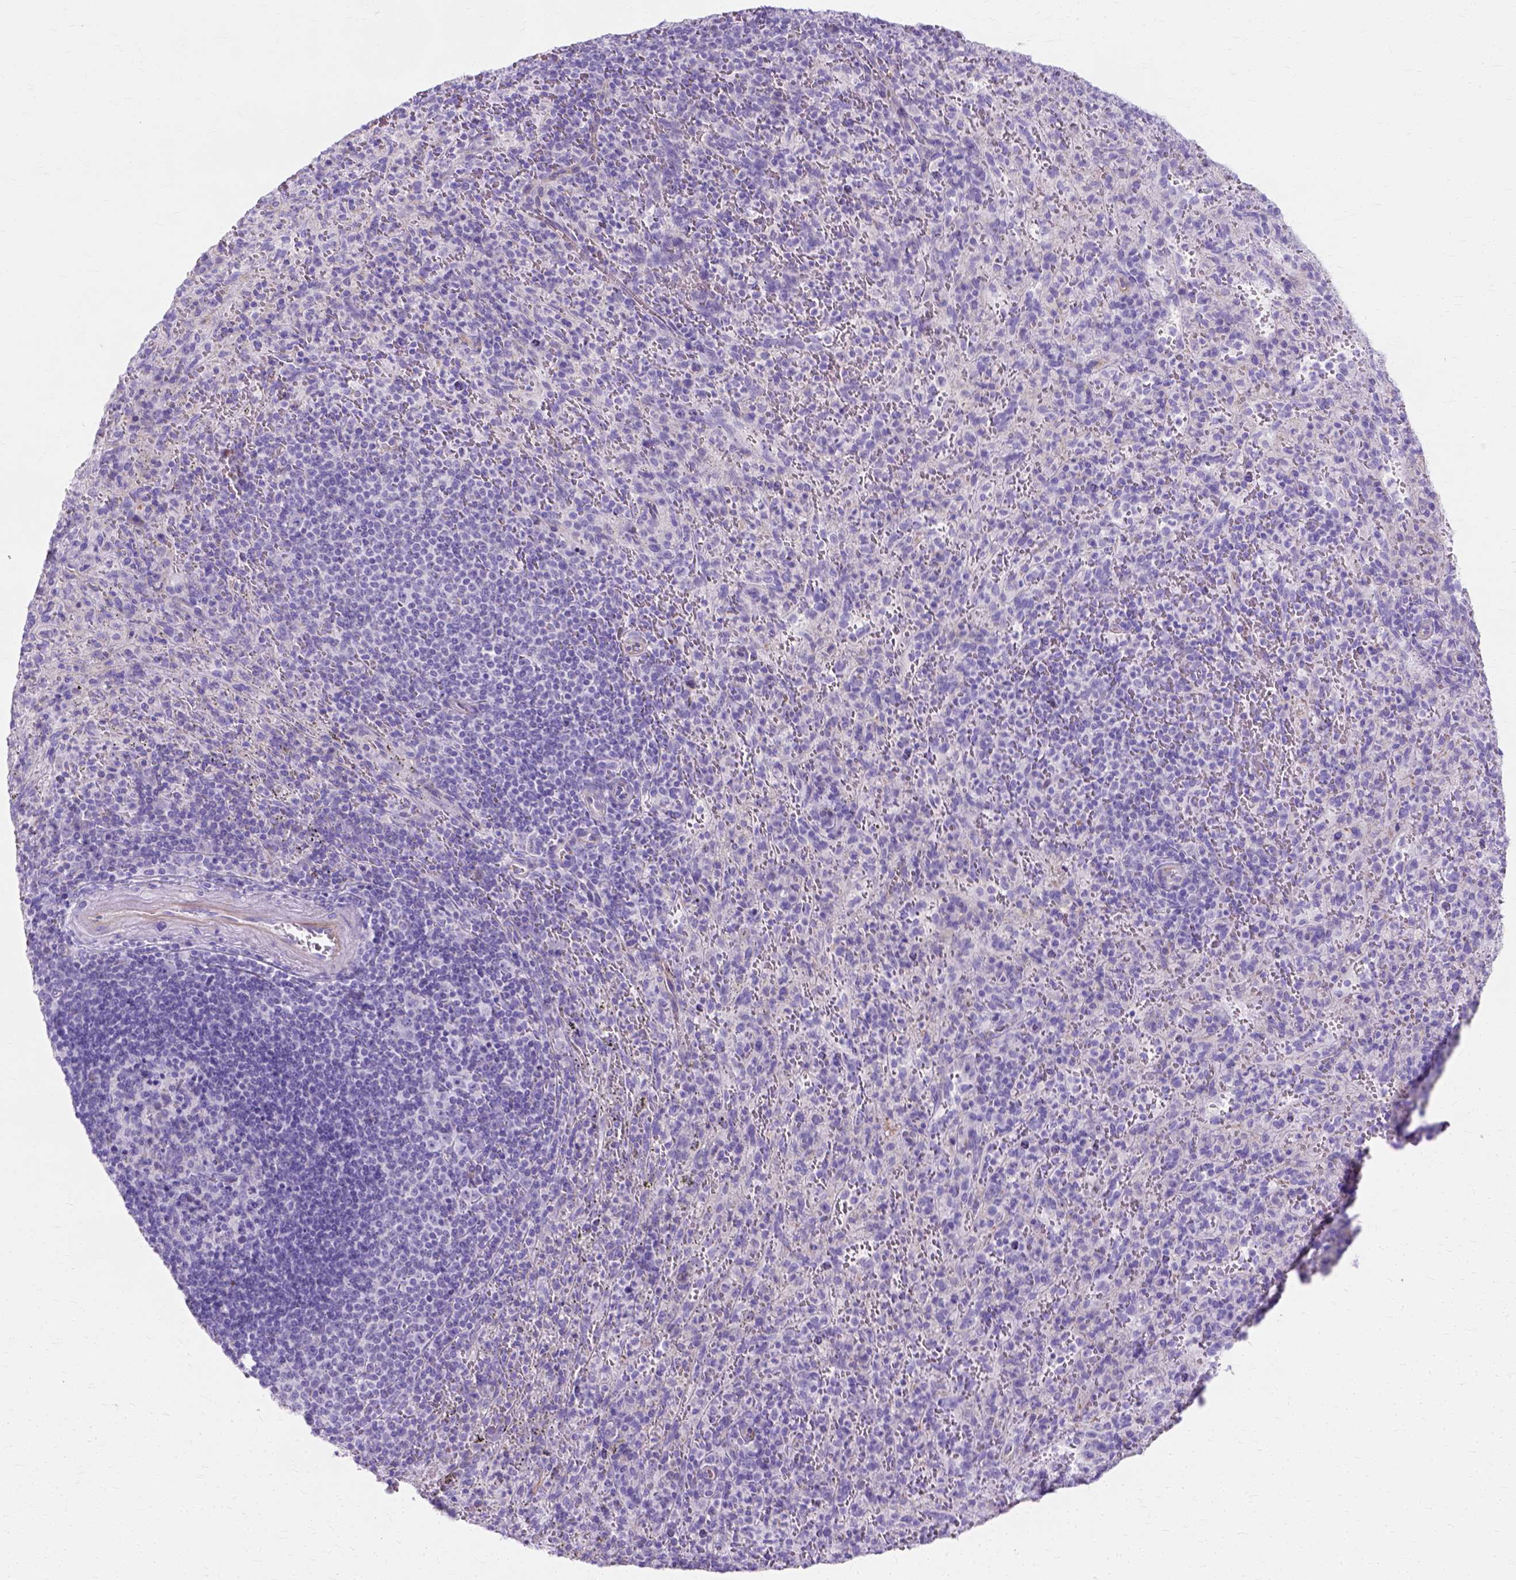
{"staining": {"intensity": "negative", "quantity": "none", "location": "none"}, "tissue": "spleen", "cell_type": "Cells in red pulp", "image_type": "normal", "snomed": [{"axis": "morphology", "description": "Normal tissue, NOS"}, {"axis": "topography", "description": "Spleen"}], "caption": "A high-resolution histopathology image shows immunohistochemistry staining of benign spleen, which shows no significant positivity in cells in red pulp.", "gene": "MYH15", "patient": {"sex": "male", "age": 57}}